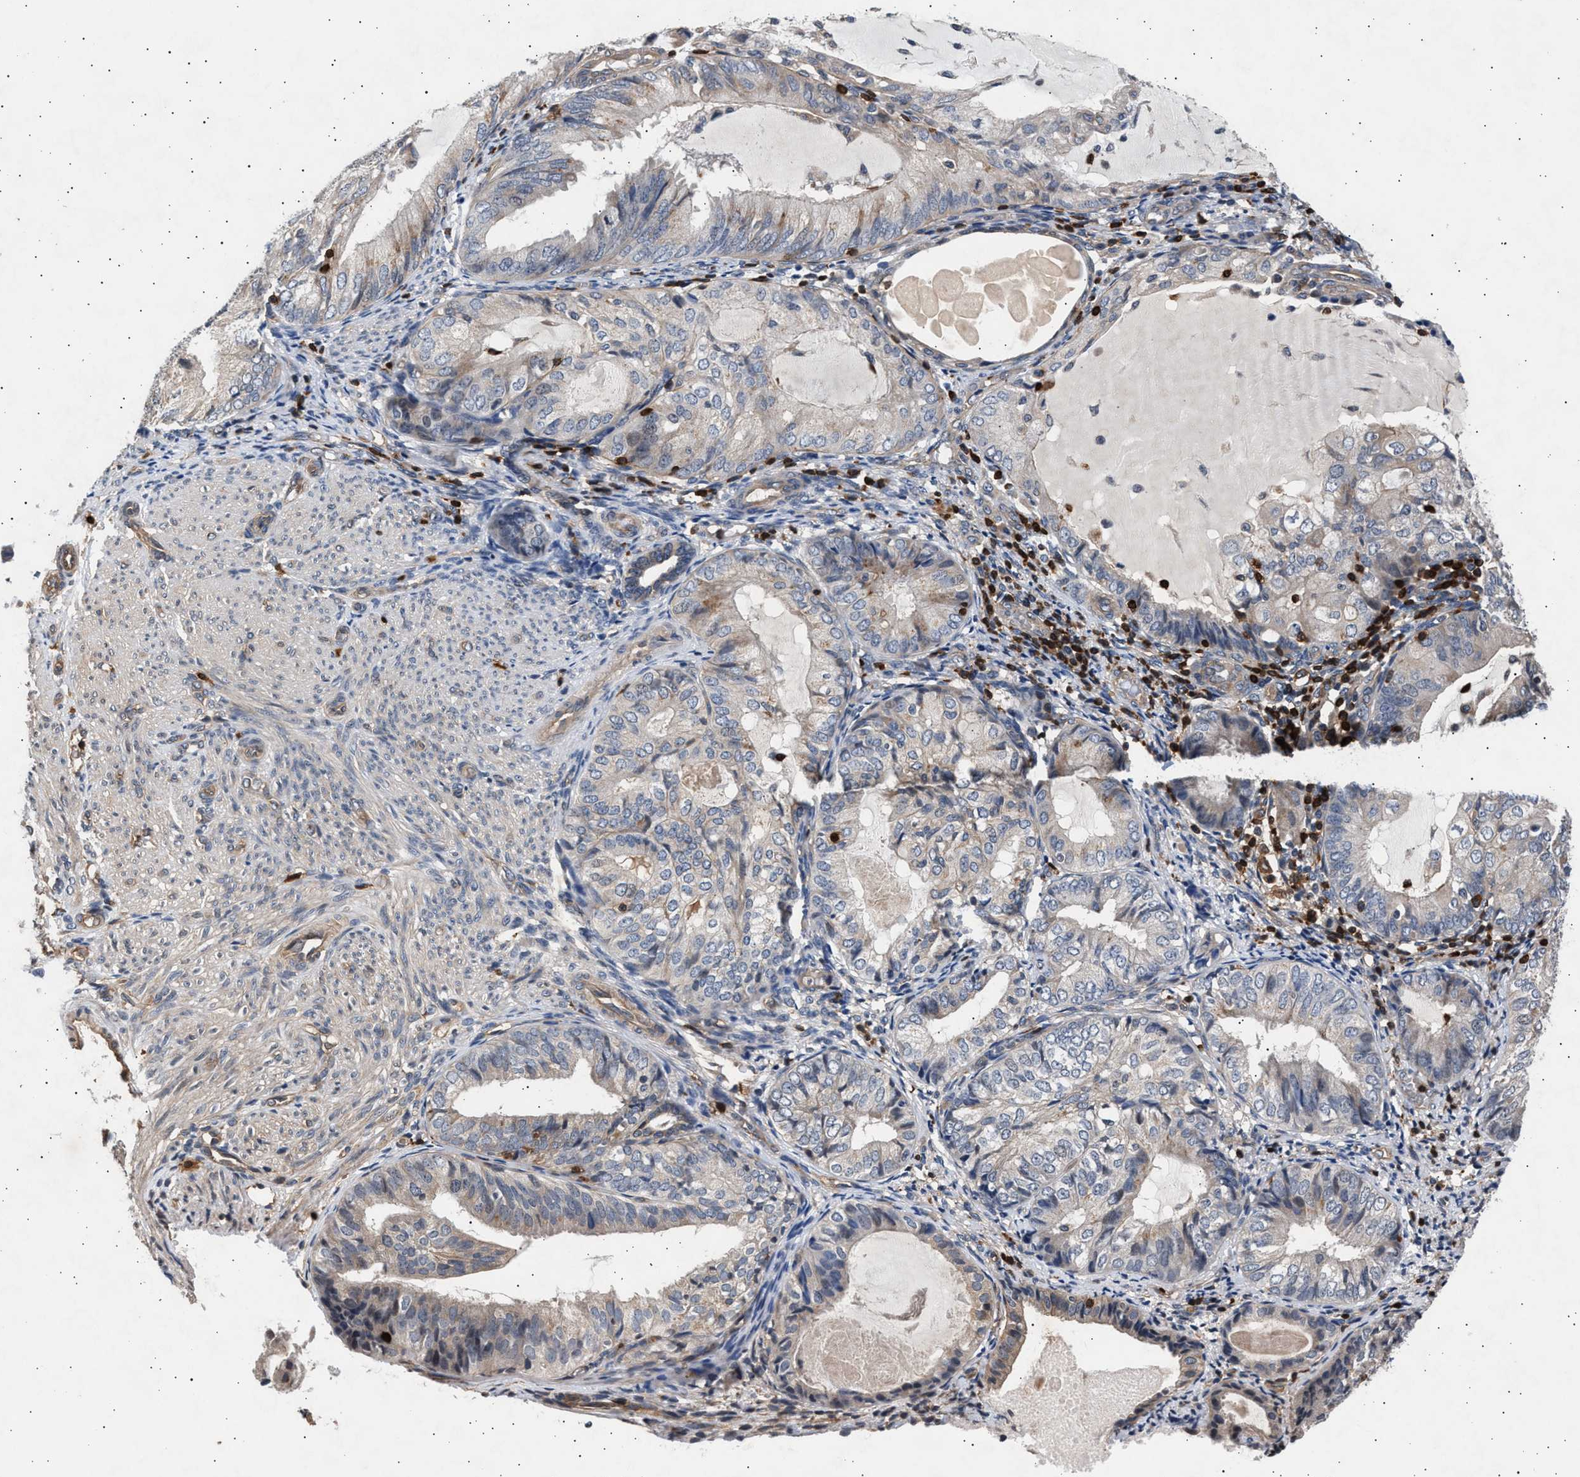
{"staining": {"intensity": "weak", "quantity": "<25%", "location": "cytoplasmic/membranous"}, "tissue": "endometrial cancer", "cell_type": "Tumor cells", "image_type": "cancer", "snomed": [{"axis": "morphology", "description": "Adenocarcinoma, NOS"}, {"axis": "topography", "description": "Endometrium"}], "caption": "This is an immunohistochemistry (IHC) photomicrograph of endometrial adenocarcinoma. There is no staining in tumor cells.", "gene": "GRAP2", "patient": {"sex": "female", "age": 81}}